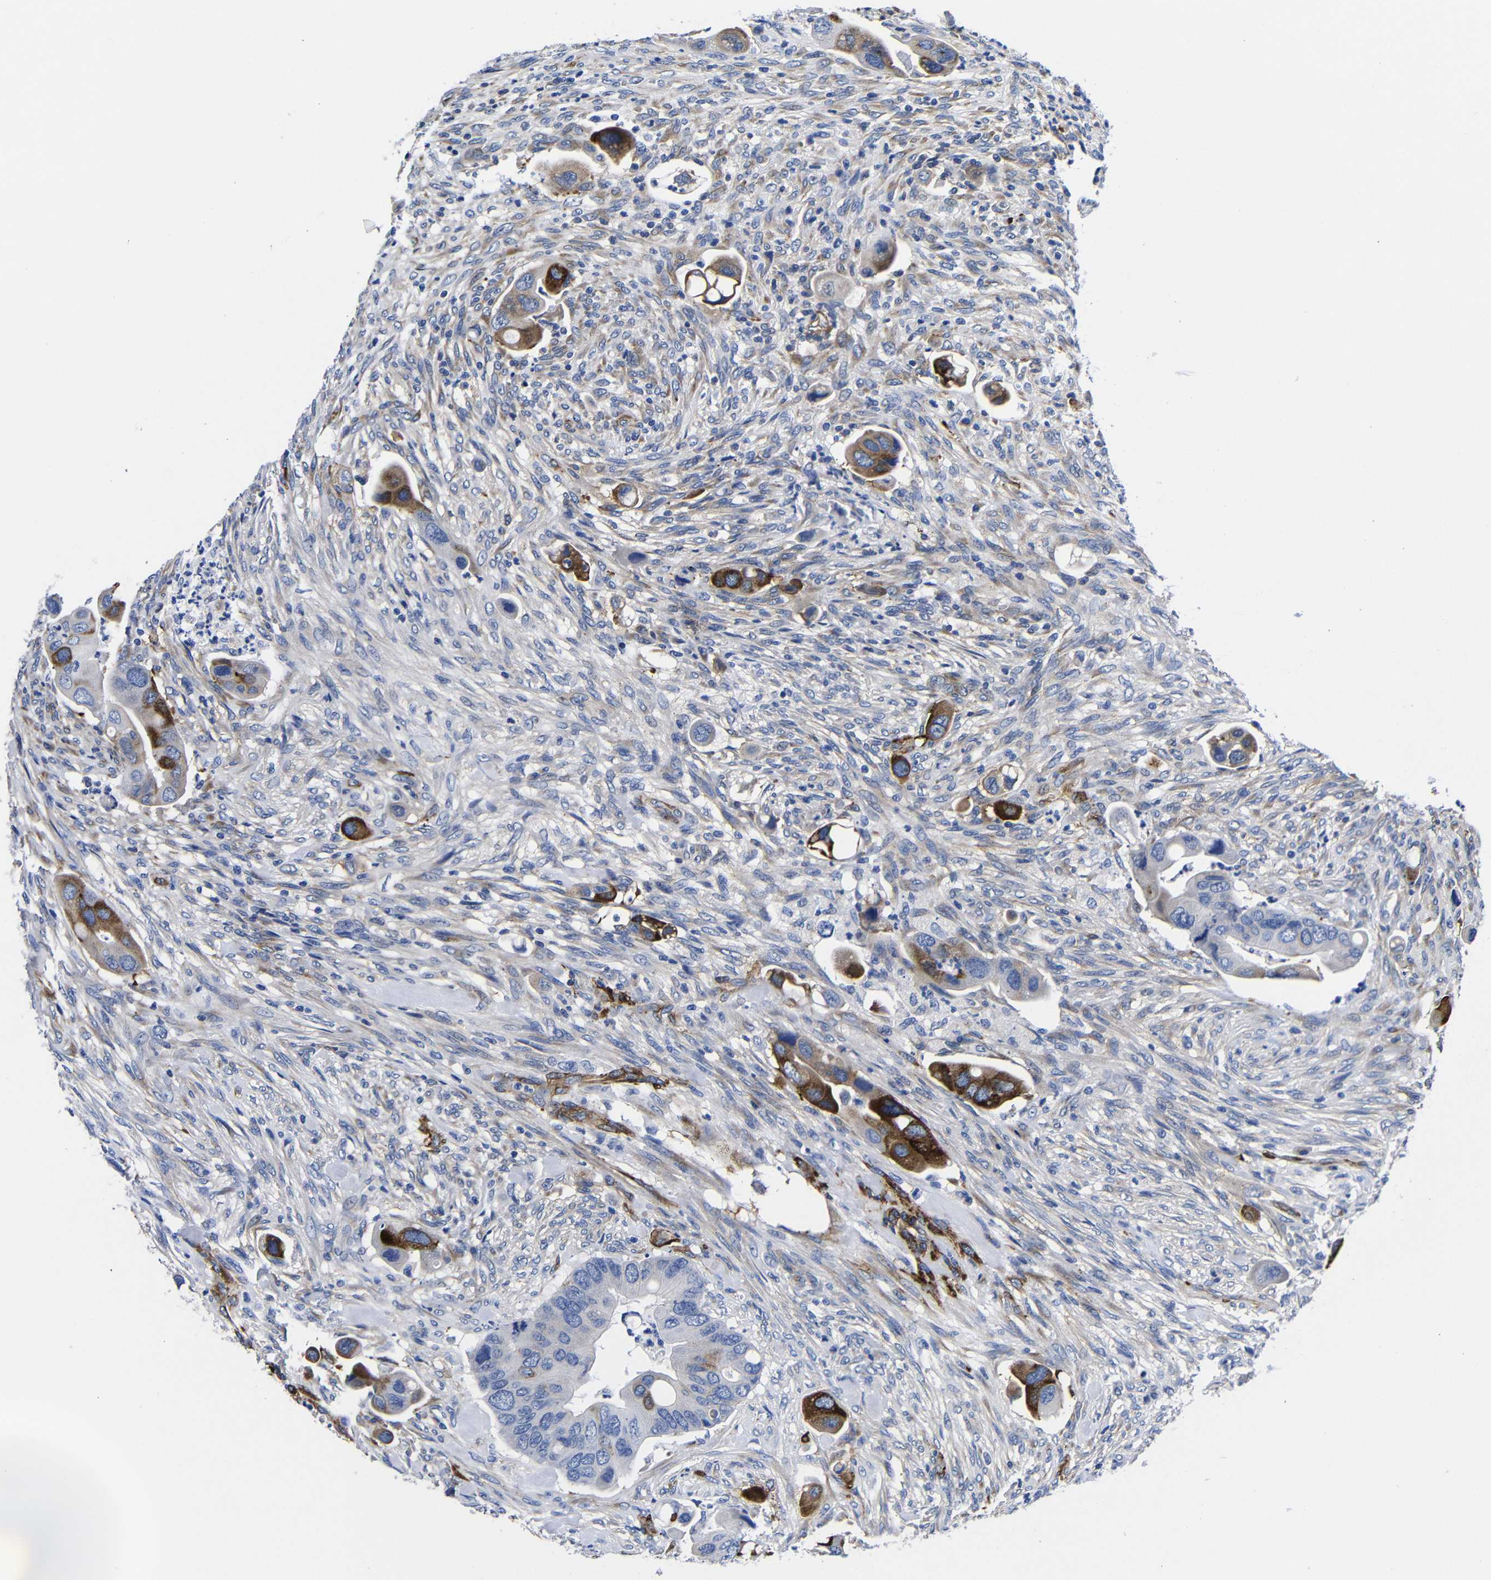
{"staining": {"intensity": "moderate", "quantity": "25%-75%", "location": "cytoplasmic/membranous"}, "tissue": "colorectal cancer", "cell_type": "Tumor cells", "image_type": "cancer", "snomed": [{"axis": "morphology", "description": "Adenocarcinoma, NOS"}, {"axis": "topography", "description": "Rectum"}], "caption": "This is an image of IHC staining of colorectal cancer, which shows moderate positivity in the cytoplasmic/membranous of tumor cells.", "gene": "LRIG1", "patient": {"sex": "female", "age": 57}}